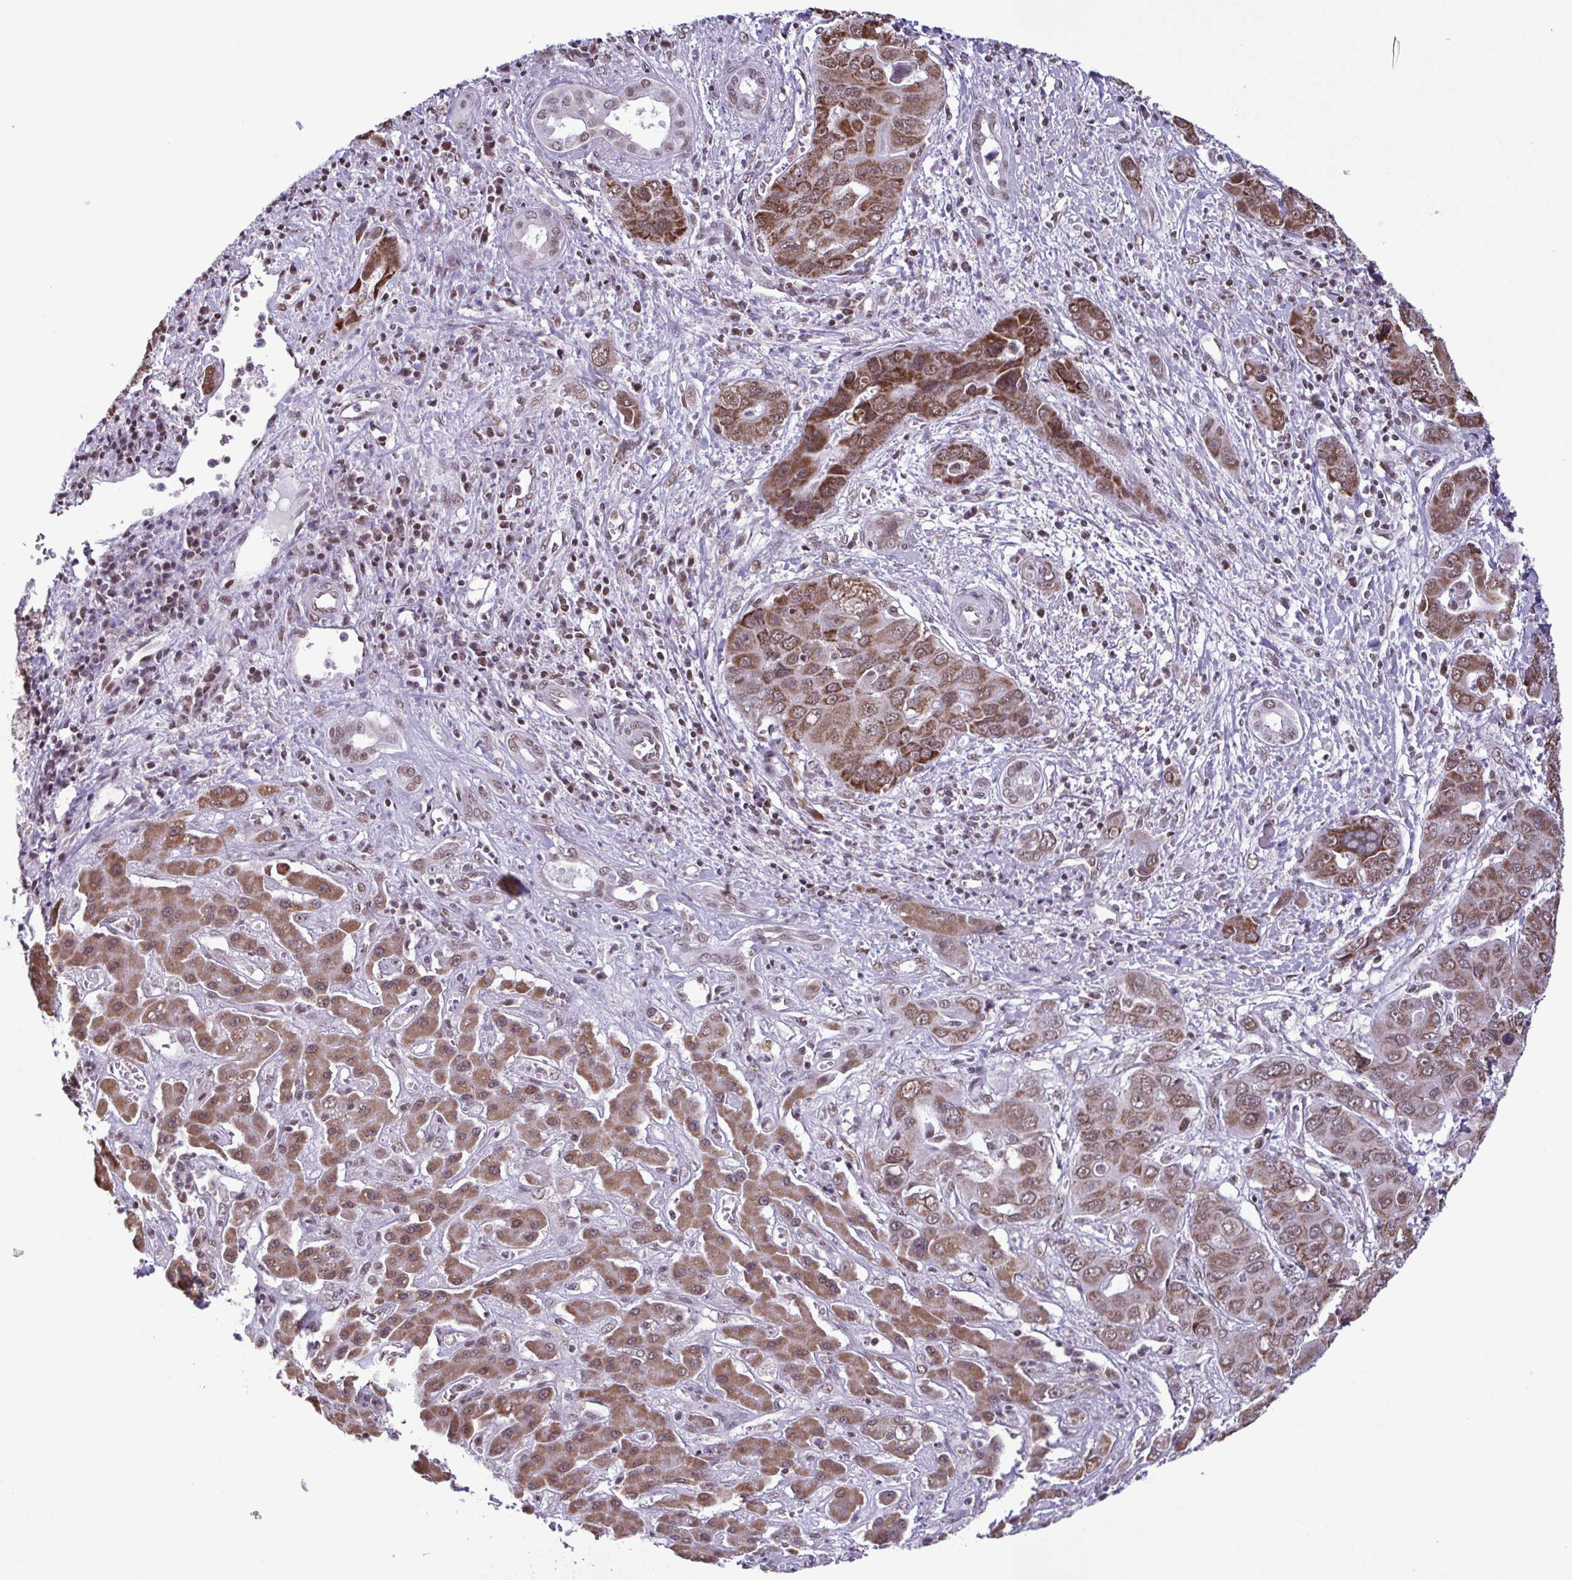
{"staining": {"intensity": "moderate", "quantity": "25%-75%", "location": "cytoplasmic/membranous"}, "tissue": "liver cancer", "cell_type": "Tumor cells", "image_type": "cancer", "snomed": [{"axis": "morphology", "description": "Cholangiocarcinoma"}, {"axis": "topography", "description": "Liver"}], "caption": "Immunohistochemical staining of liver cholangiocarcinoma displays moderate cytoplasmic/membranous protein positivity in about 25%-75% of tumor cells.", "gene": "TIMM21", "patient": {"sex": "male", "age": 67}}